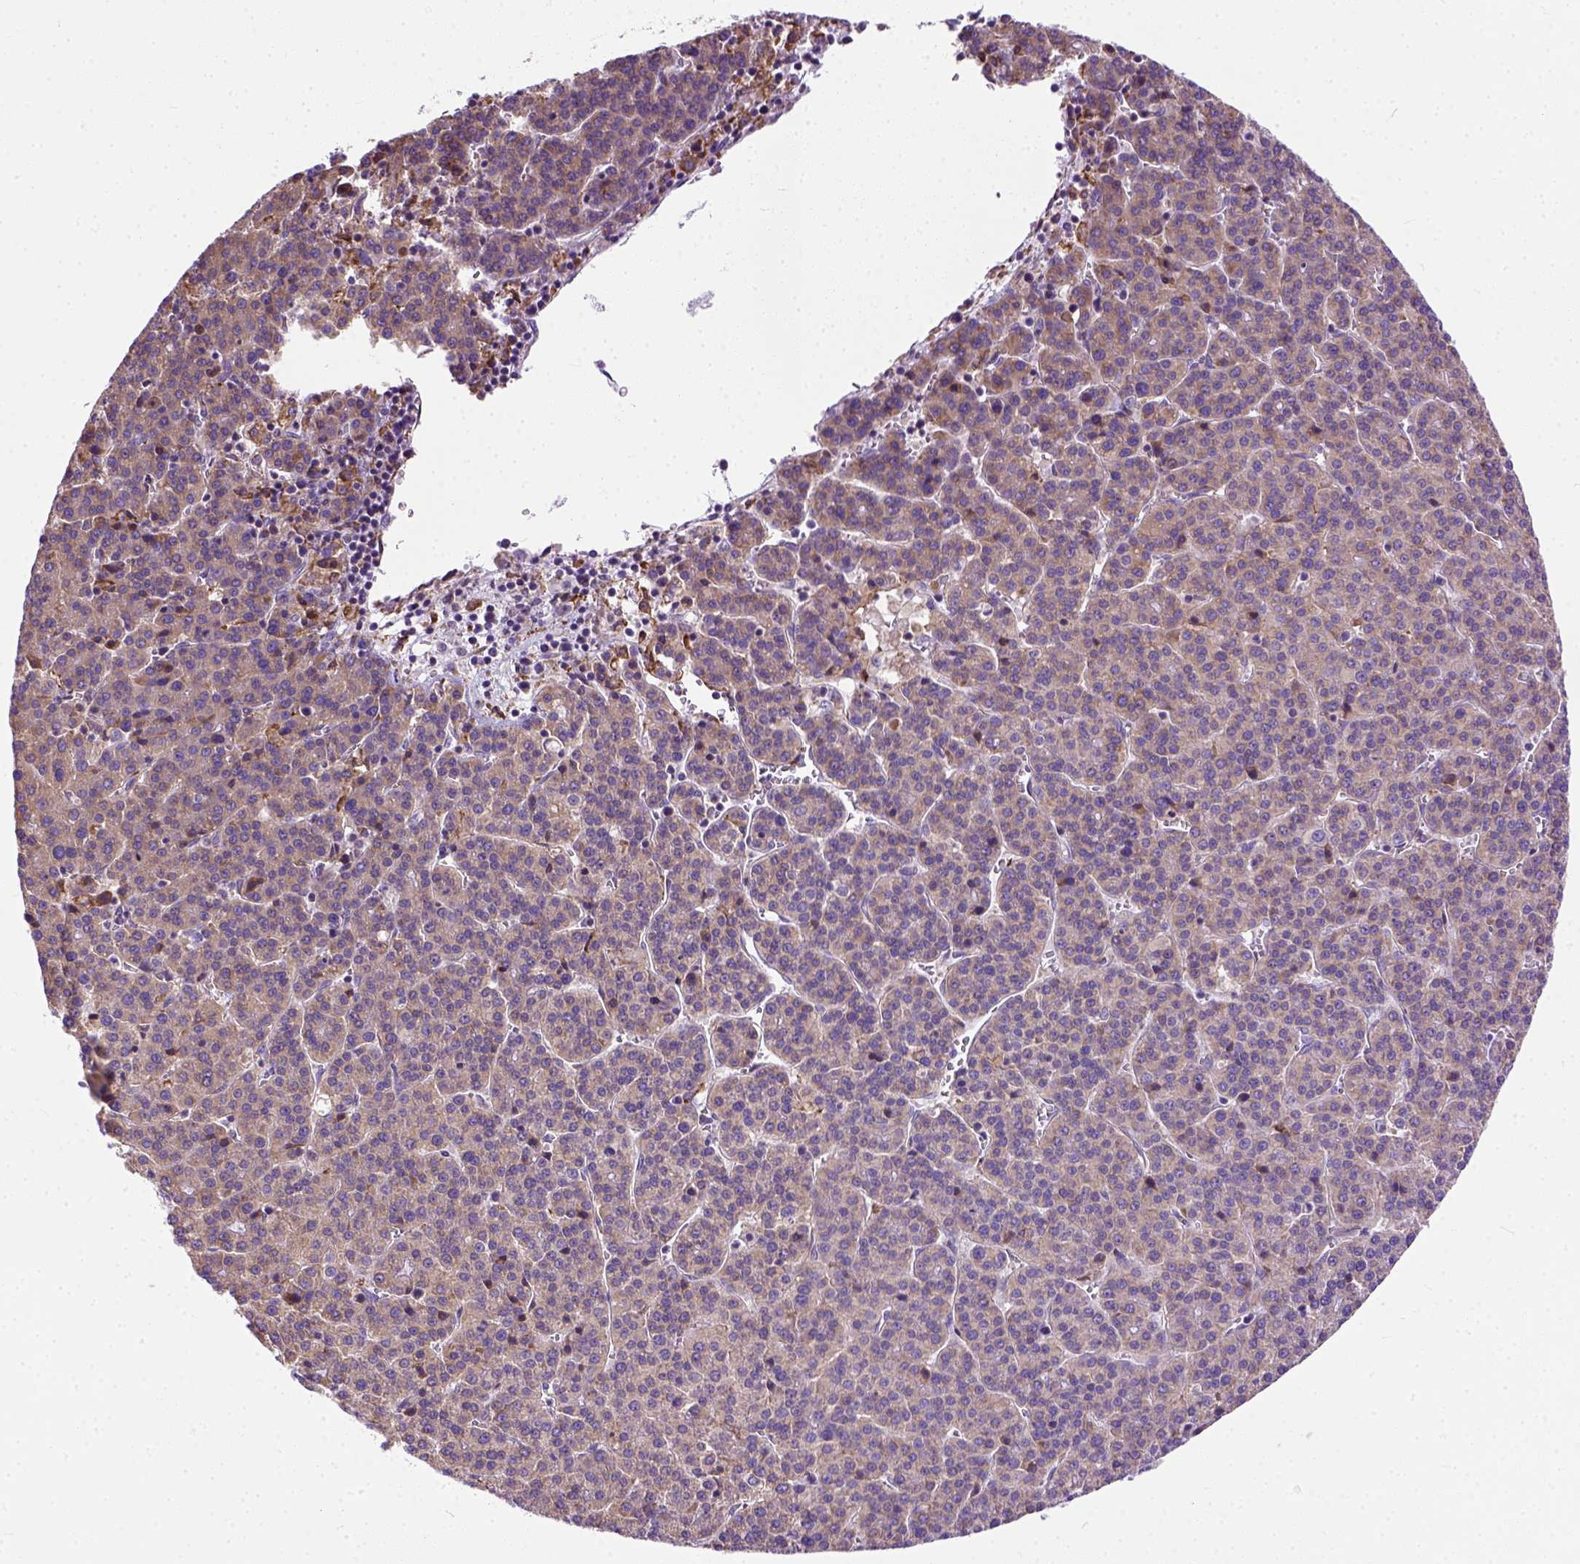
{"staining": {"intensity": "moderate", "quantity": ">75%", "location": "cytoplasmic/membranous"}, "tissue": "liver cancer", "cell_type": "Tumor cells", "image_type": "cancer", "snomed": [{"axis": "morphology", "description": "Carcinoma, Hepatocellular, NOS"}, {"axis": "topography", "description": "Liver"}], "caption": "IHC photomicrograph of human liver hepatocellular carcinoma stained for a protein (brown), which demonstrates medium levels of moderate cytoplasmic/membranous positivity in about >75% of tumor cells.", "gene": "PLK4", "patient": {"sex": "female", "age": 58}}